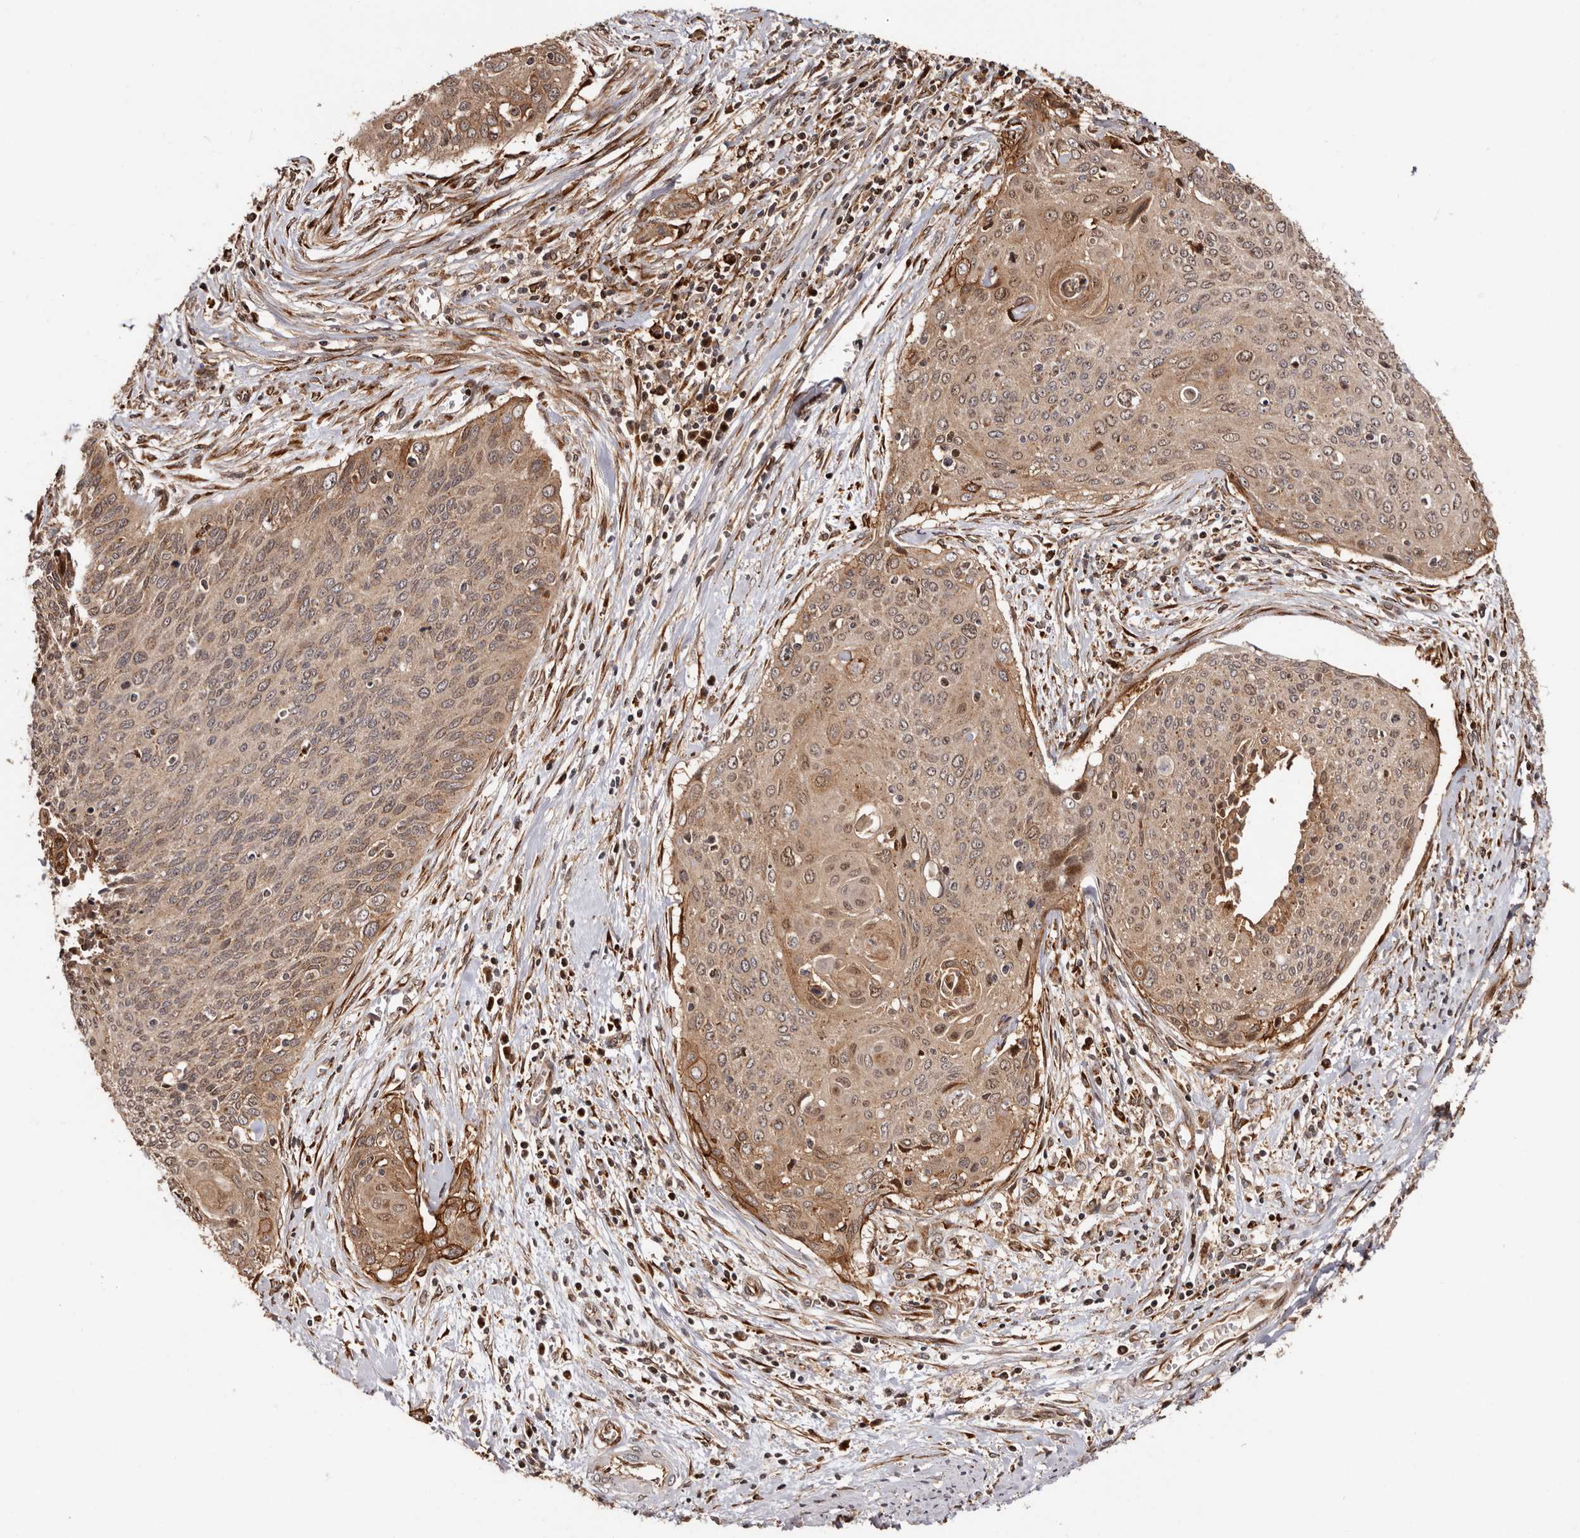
{"staining": {"intensity": "moderate", "quantity": ">75%", "location": "cytoplasmic/membranous,nuclear"}, "tissue": "cervical cancer", "cell_type": "Tumor cells", "image_type": "cancer", "snomed": [{"axis": "morphology", "description": "Squamous cell carcinoma, NOS"}, {"axis": "topography", "description": "Cervix"}], "caption": "There is medium levels of moderate cytoplasmic/membranous and nuclear staining in tumor cells of cervical cancer (squamous cell carcinoma), as demonstrated by immunohistochemical staining (brown color).", "gene": "GPR27", "patient": {"sex": "female", "age": 55}}